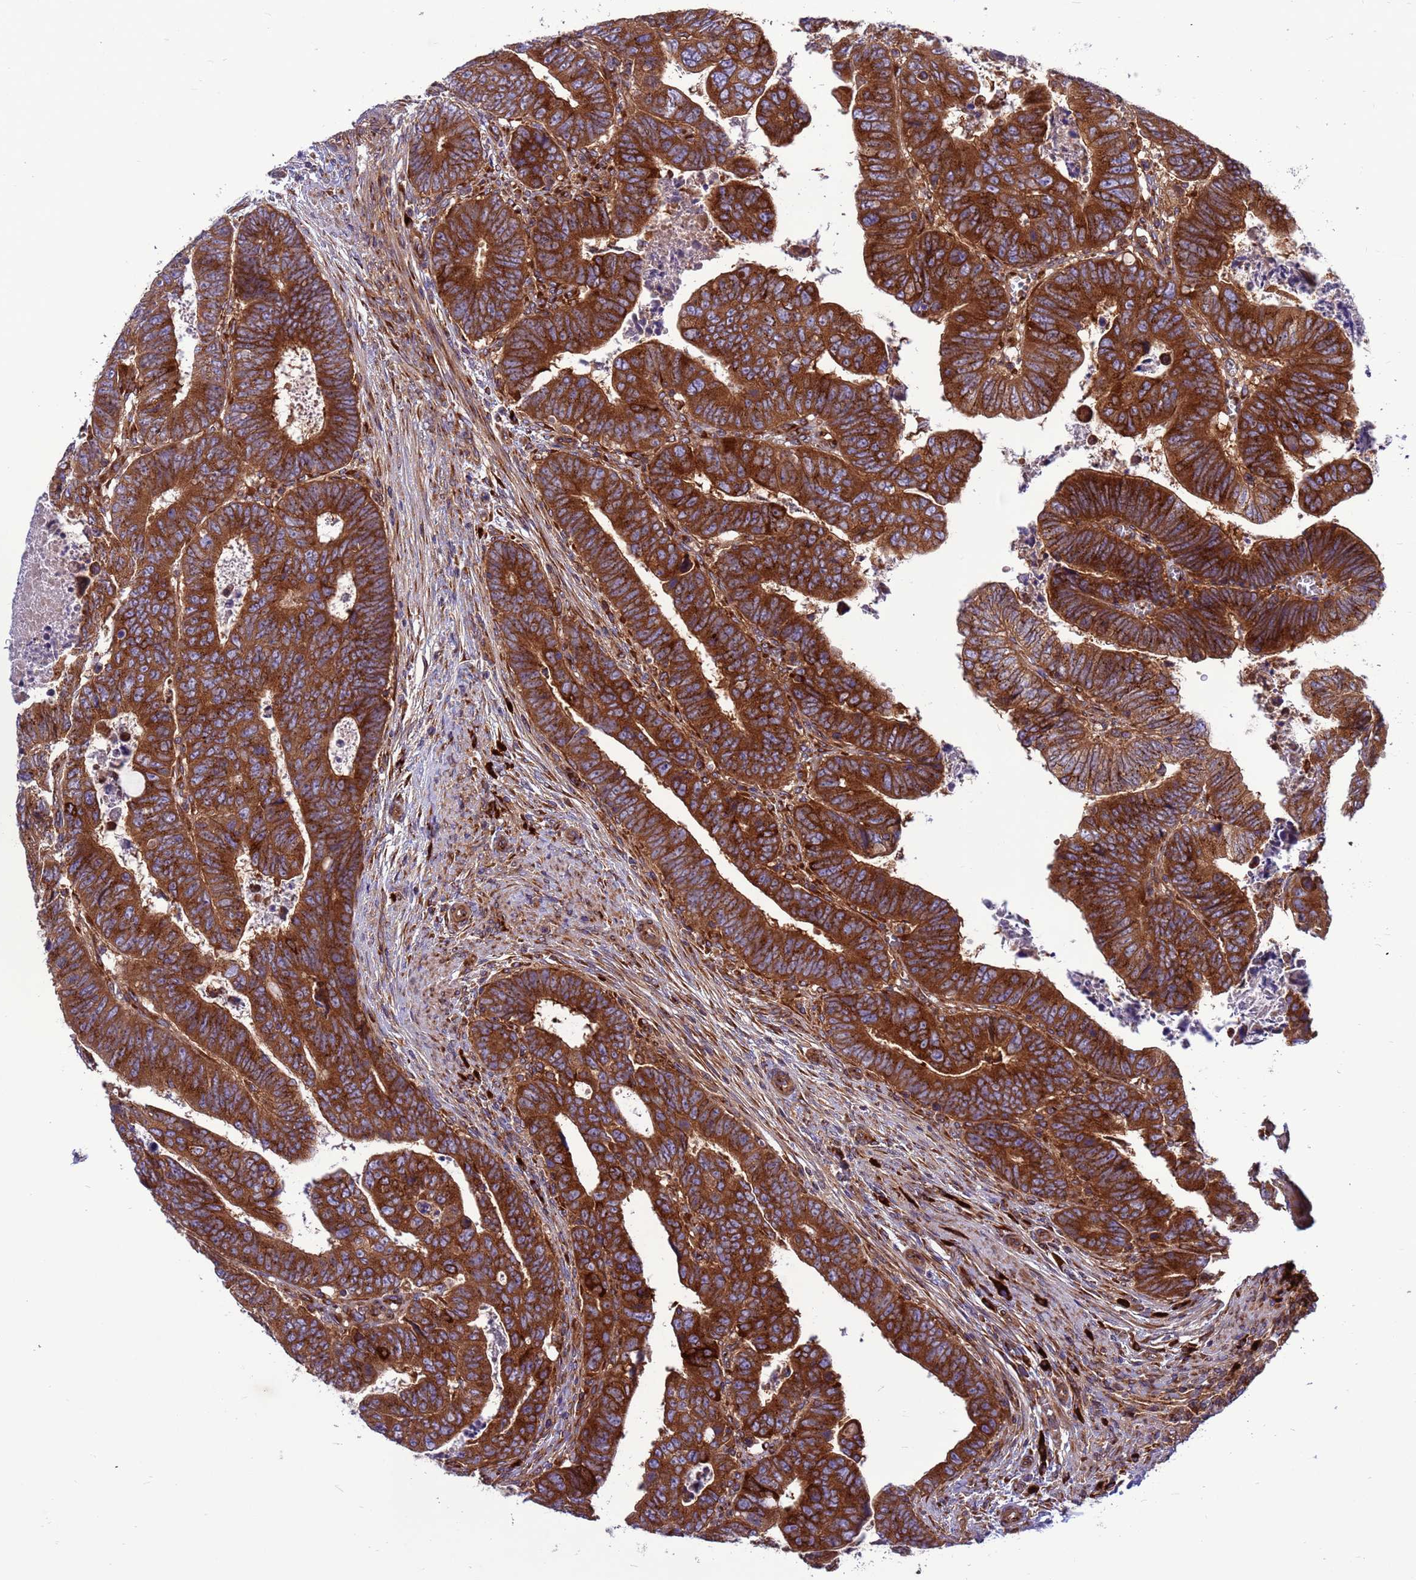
{"staining": {"intensity": "strong", "quantity": ">75%", "location": "cytoplasmic/membranous"}, "tissue": "colorectal cancer", "cell_type": "Tumor cells", "image_type": "cancer", "snomed": [{"axis": "morphology", "description": "Normal tissue, NOS"}, {"axis": "morphology", "description": "Adenocarcinoma, NOS"}, {"axis": "topography", "description": "Rectum"}], "caption": "Strong cytoplasmic/membranous expression is seen in about >75% of tumor cells in adenocarcinoma (colorectal). Using DAB (brown) and hematoxylin (blue) stains, captured at high magnification using brightfield microscopy.", "gene": "ZC3HAV1", "patient": {"sex": "female", "age": 65}}